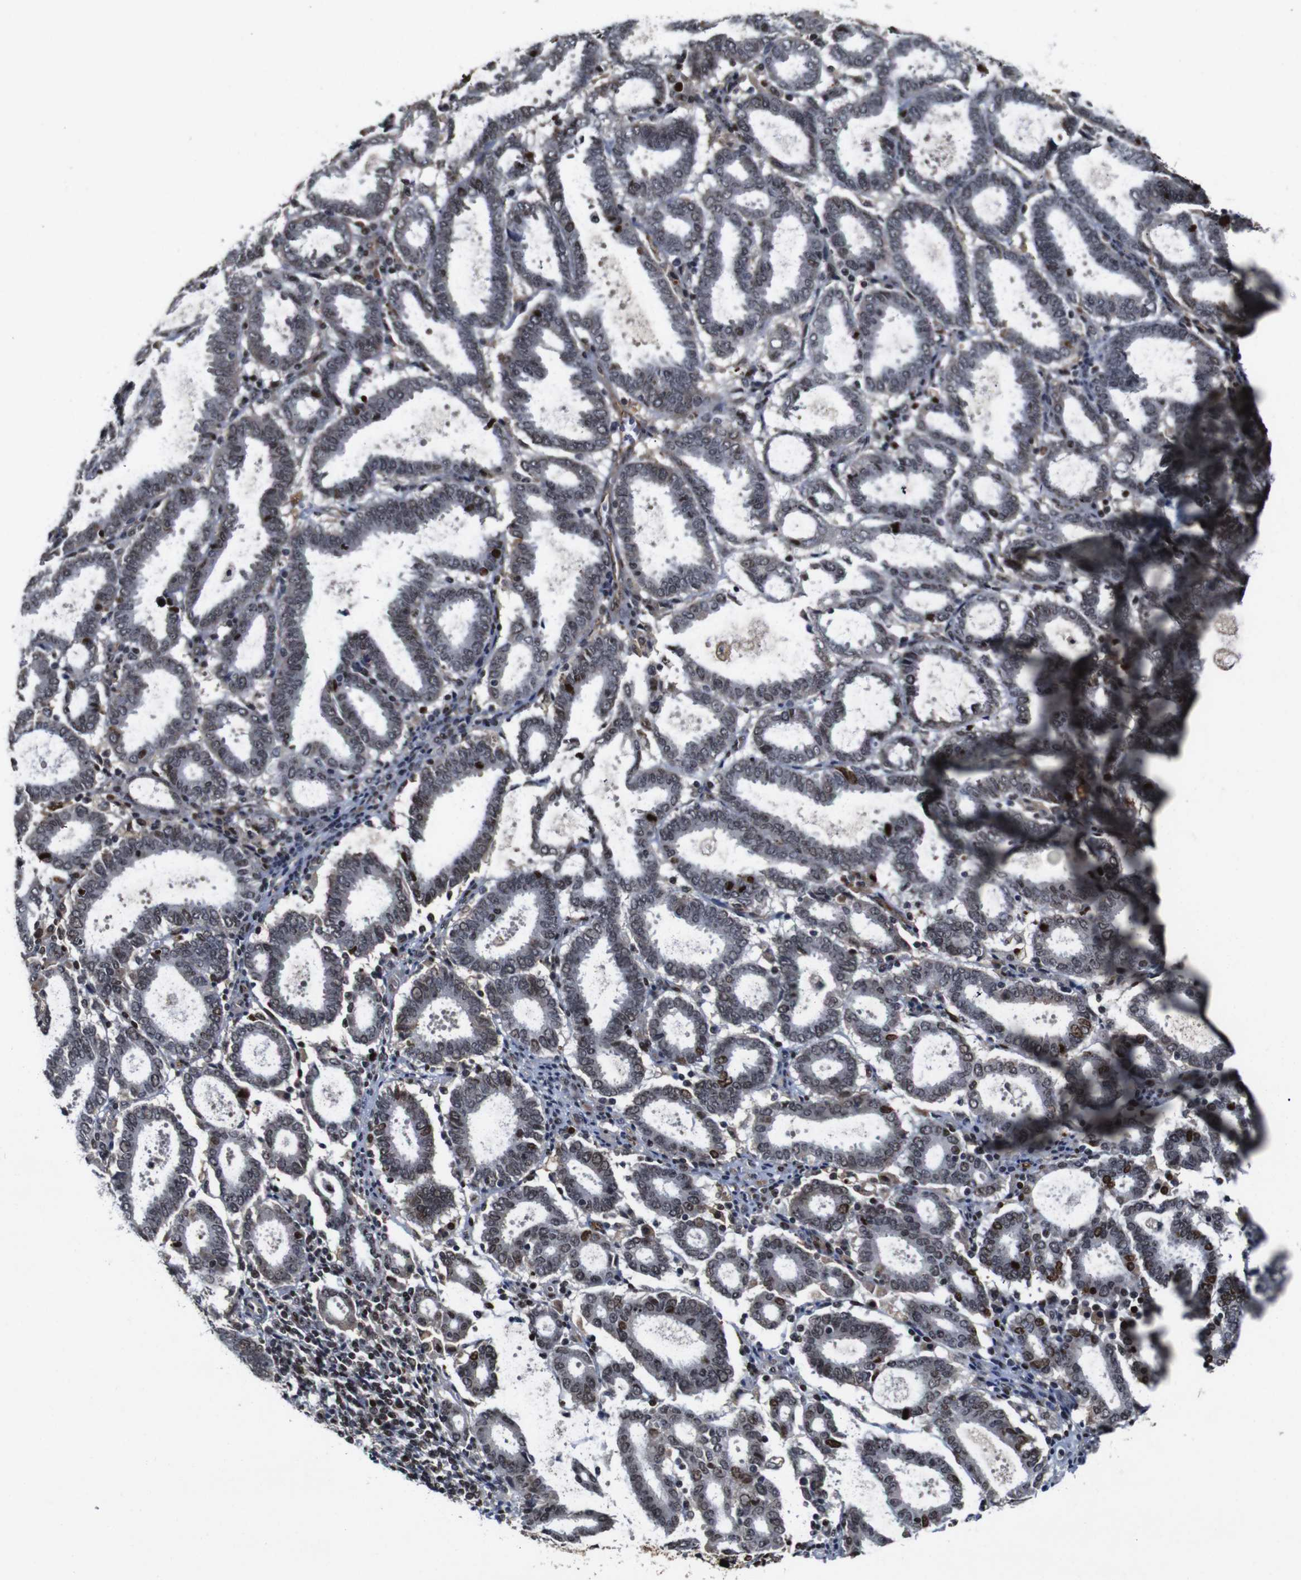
{"staining": {"intensity": "negative", "quantity": "none", "location": "none"}, "tissue": "endometrial cancer", "cell_type": "Tumor cells", "image_type": "cancer", "snomed": [{"axis": "morphology", "description": "Adenocarcinoma, NOS"}, {"axis": "topography", "description": "Uterus"}], "caption": "DAB (3,3'-diaminobenzidine) immunohistochemical staining of adenocarcinoma (endometrial) displays no significant expression in tumor cells.", "gene": "MYC", "patient": {"sex": "female", "age": 83}}